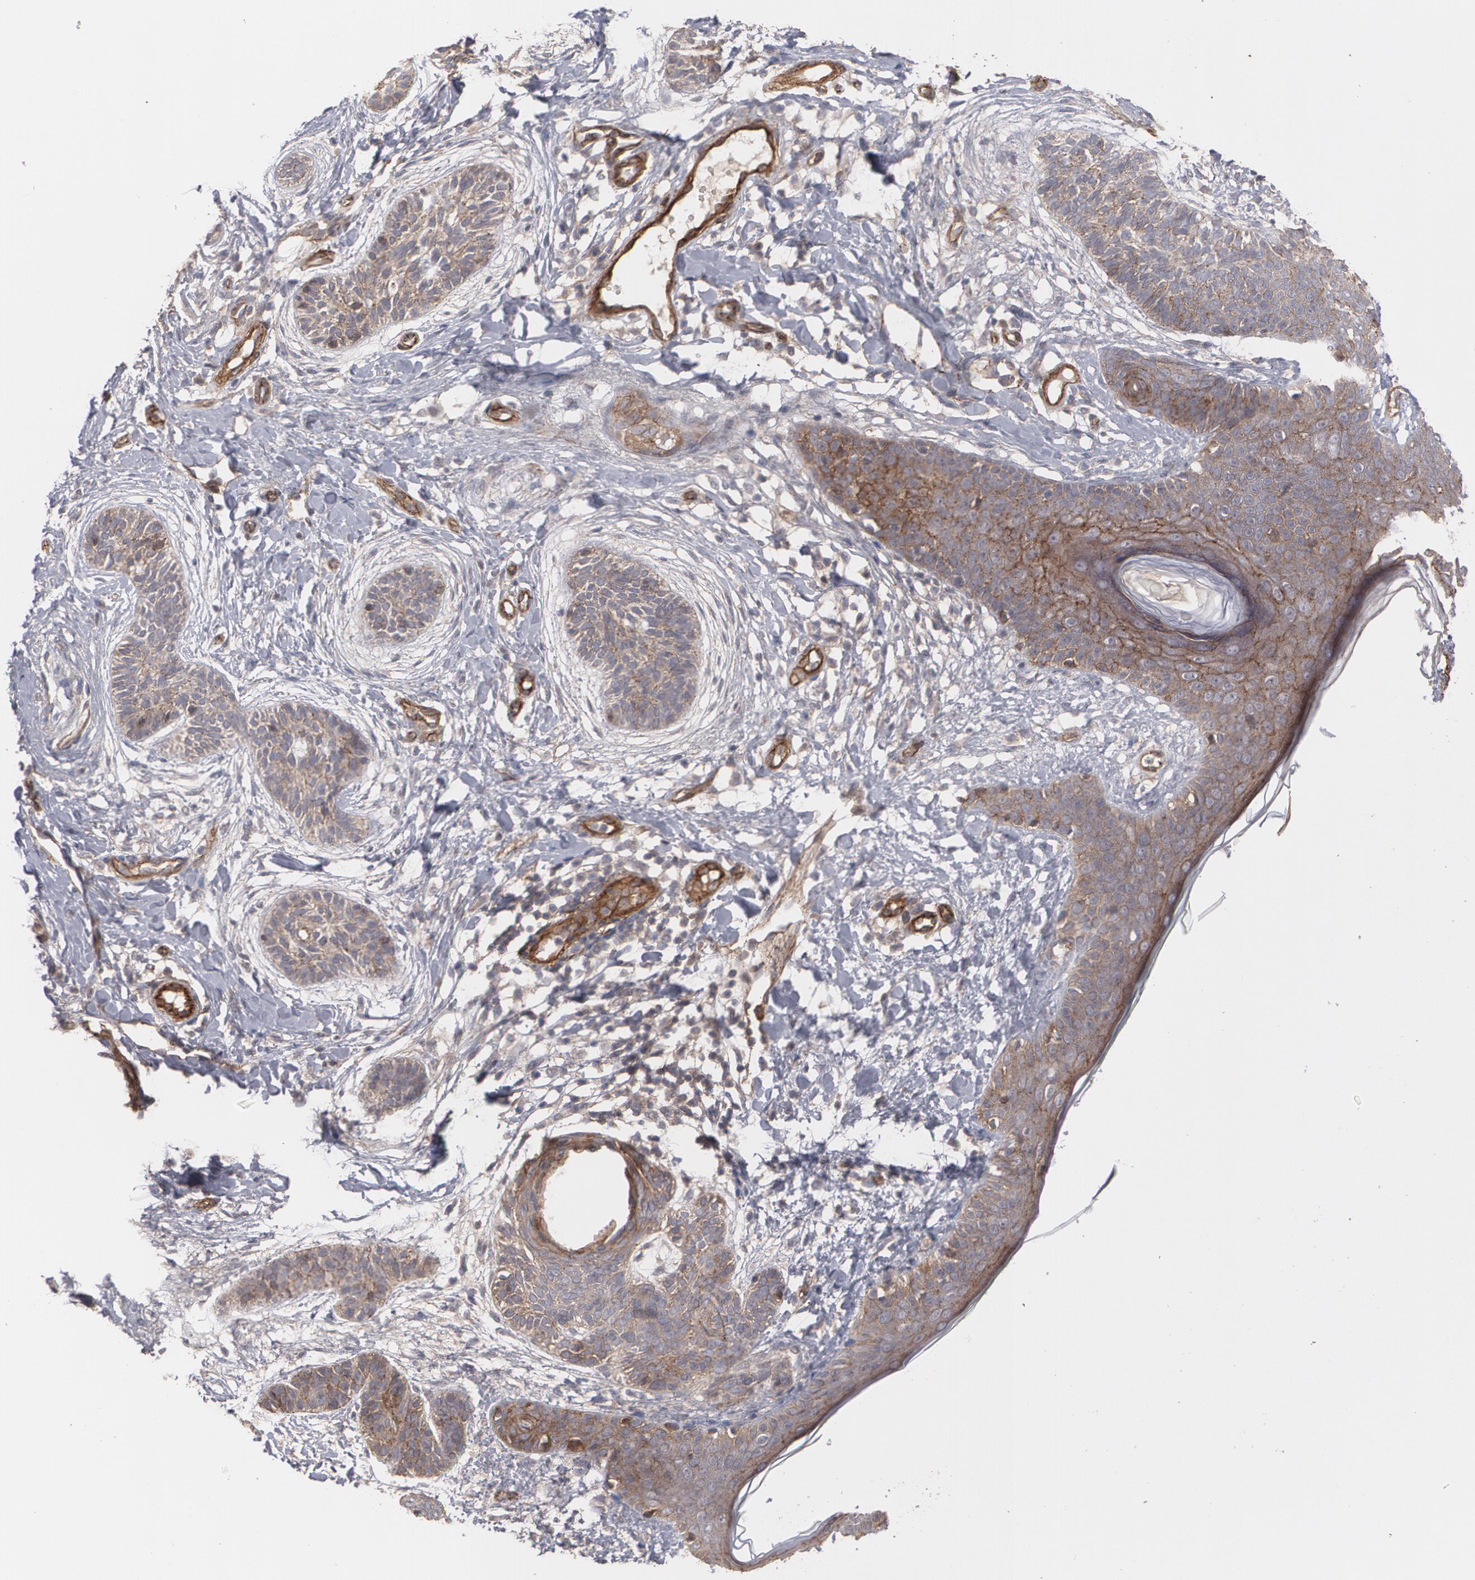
{"staining": {"intensity": "moderate", "quantity": ">75%", "location": "cytoplasmic/membranous"}, "tissue": "skin cancer", "cell_type": "Tumor cells", "image_type": "cancer", "snomed": [{"axis": "morphology", "description": "Normal tissue, NOS"}, {"axis": "morphology", "description": "Basal cell carcinoma"}, {"axis": "topography", "description": "Skin"}], "caption": "Immunohistochemical staining of skin basal cell carcinoma shows medium levels of moderate cytoplasmic/membranous expression in approximately >75% of tumor cells.", "gene": "TJP1", "patient": {"sex": "male", "age": 63}}